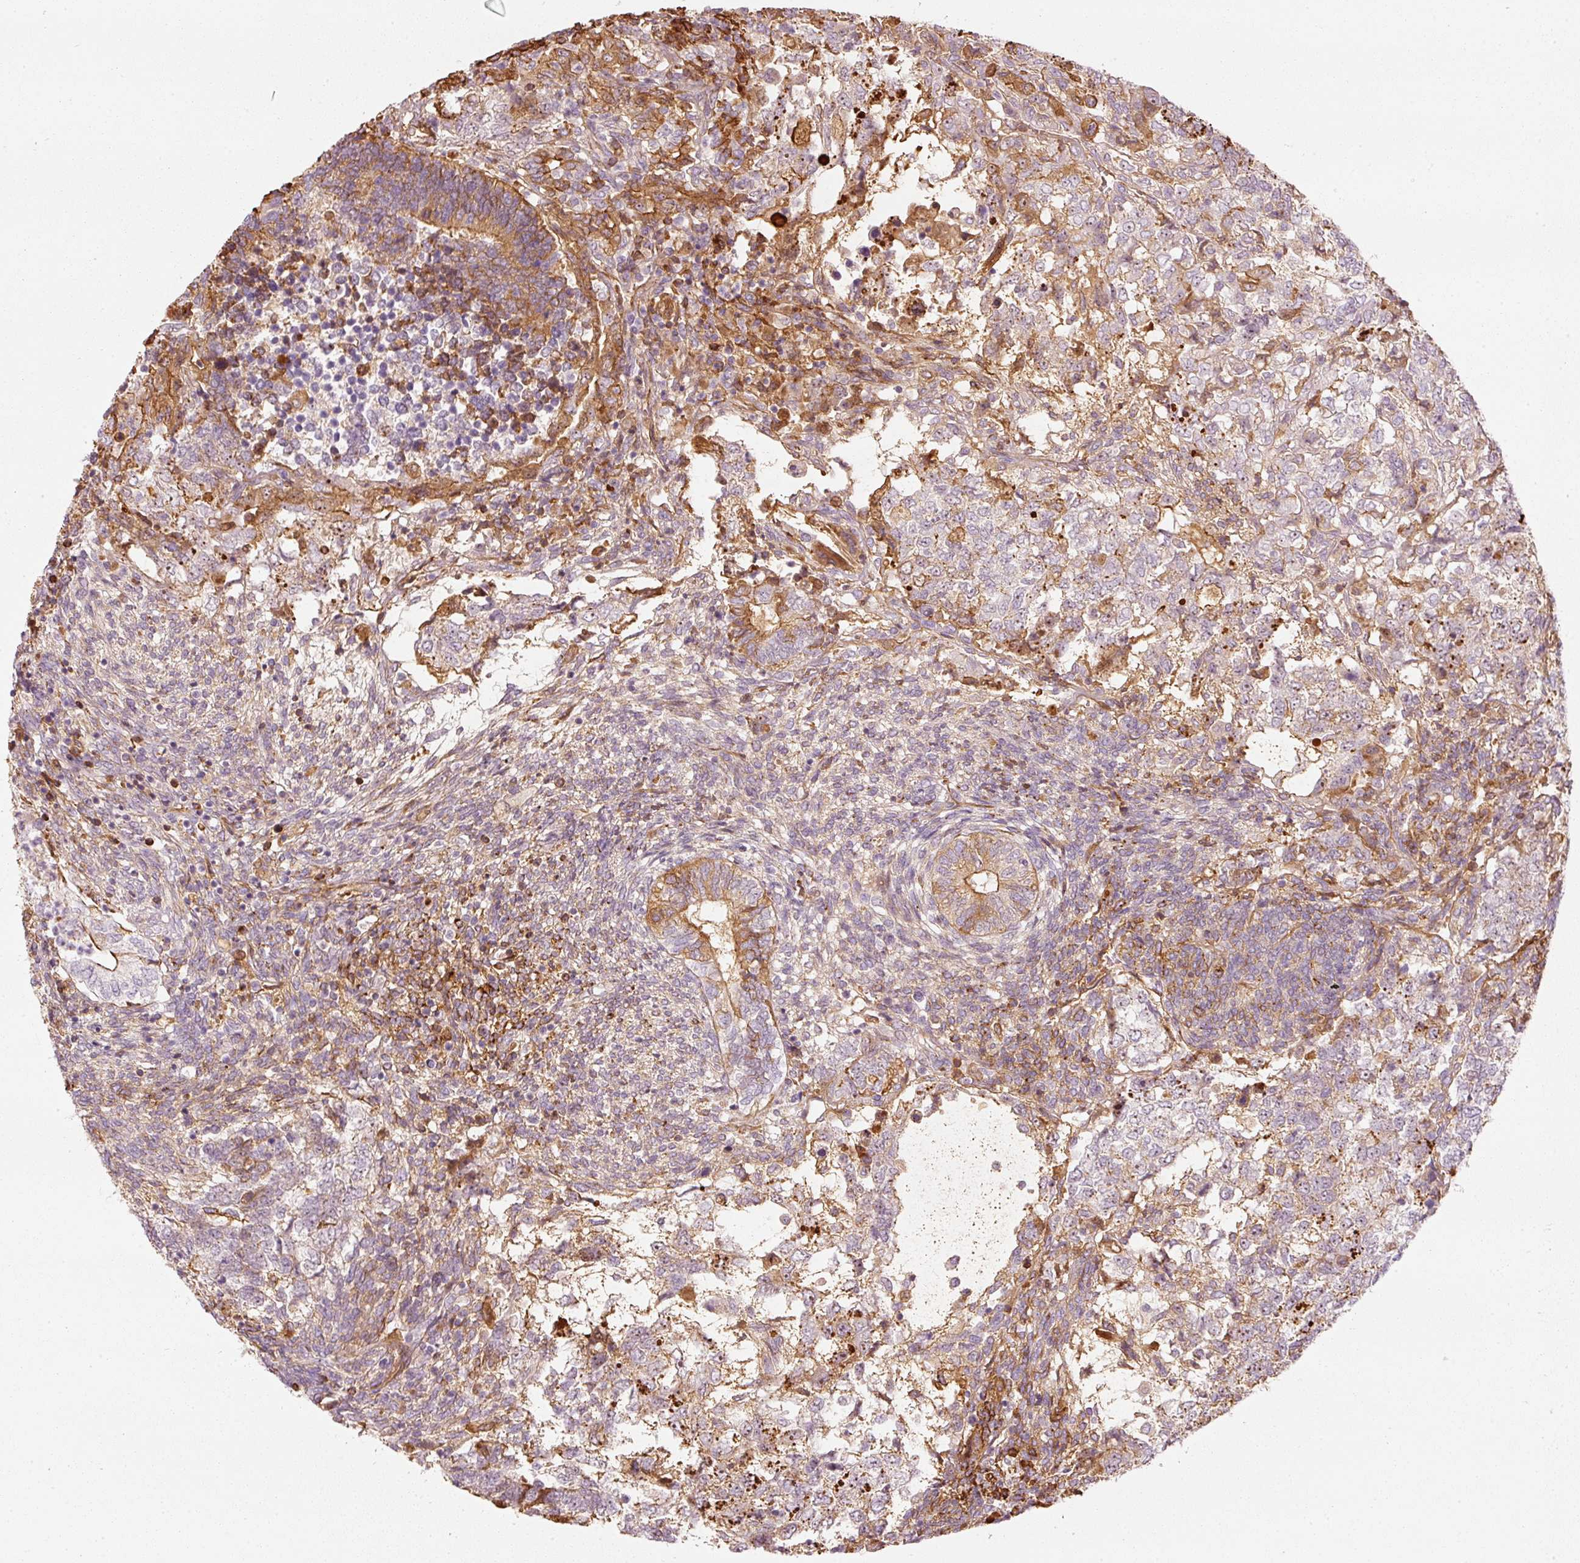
{"staining": {"intensity": "moderate", "quantity": "<25%", "location": "cytoplasmic/membranous"}, "tissue": "testis cancer", "cell_type": "Tumor cells", "image_type": "cancer", "snomed": [{"axis": "morphology", "description": "Carcinoma, Embryonal, NOS"}, {"axis": "topography", "description": "Testis"}], "caption": "An immunohistochemistry histopathology image of neoplastic tissue is shown. Protein staining in brown highlights moderate cytoplasmic/membranous positivity in testis cancer within tumor cells.", "gene": "VCAM1", "patient": {"sex": "male", "age": 23}}